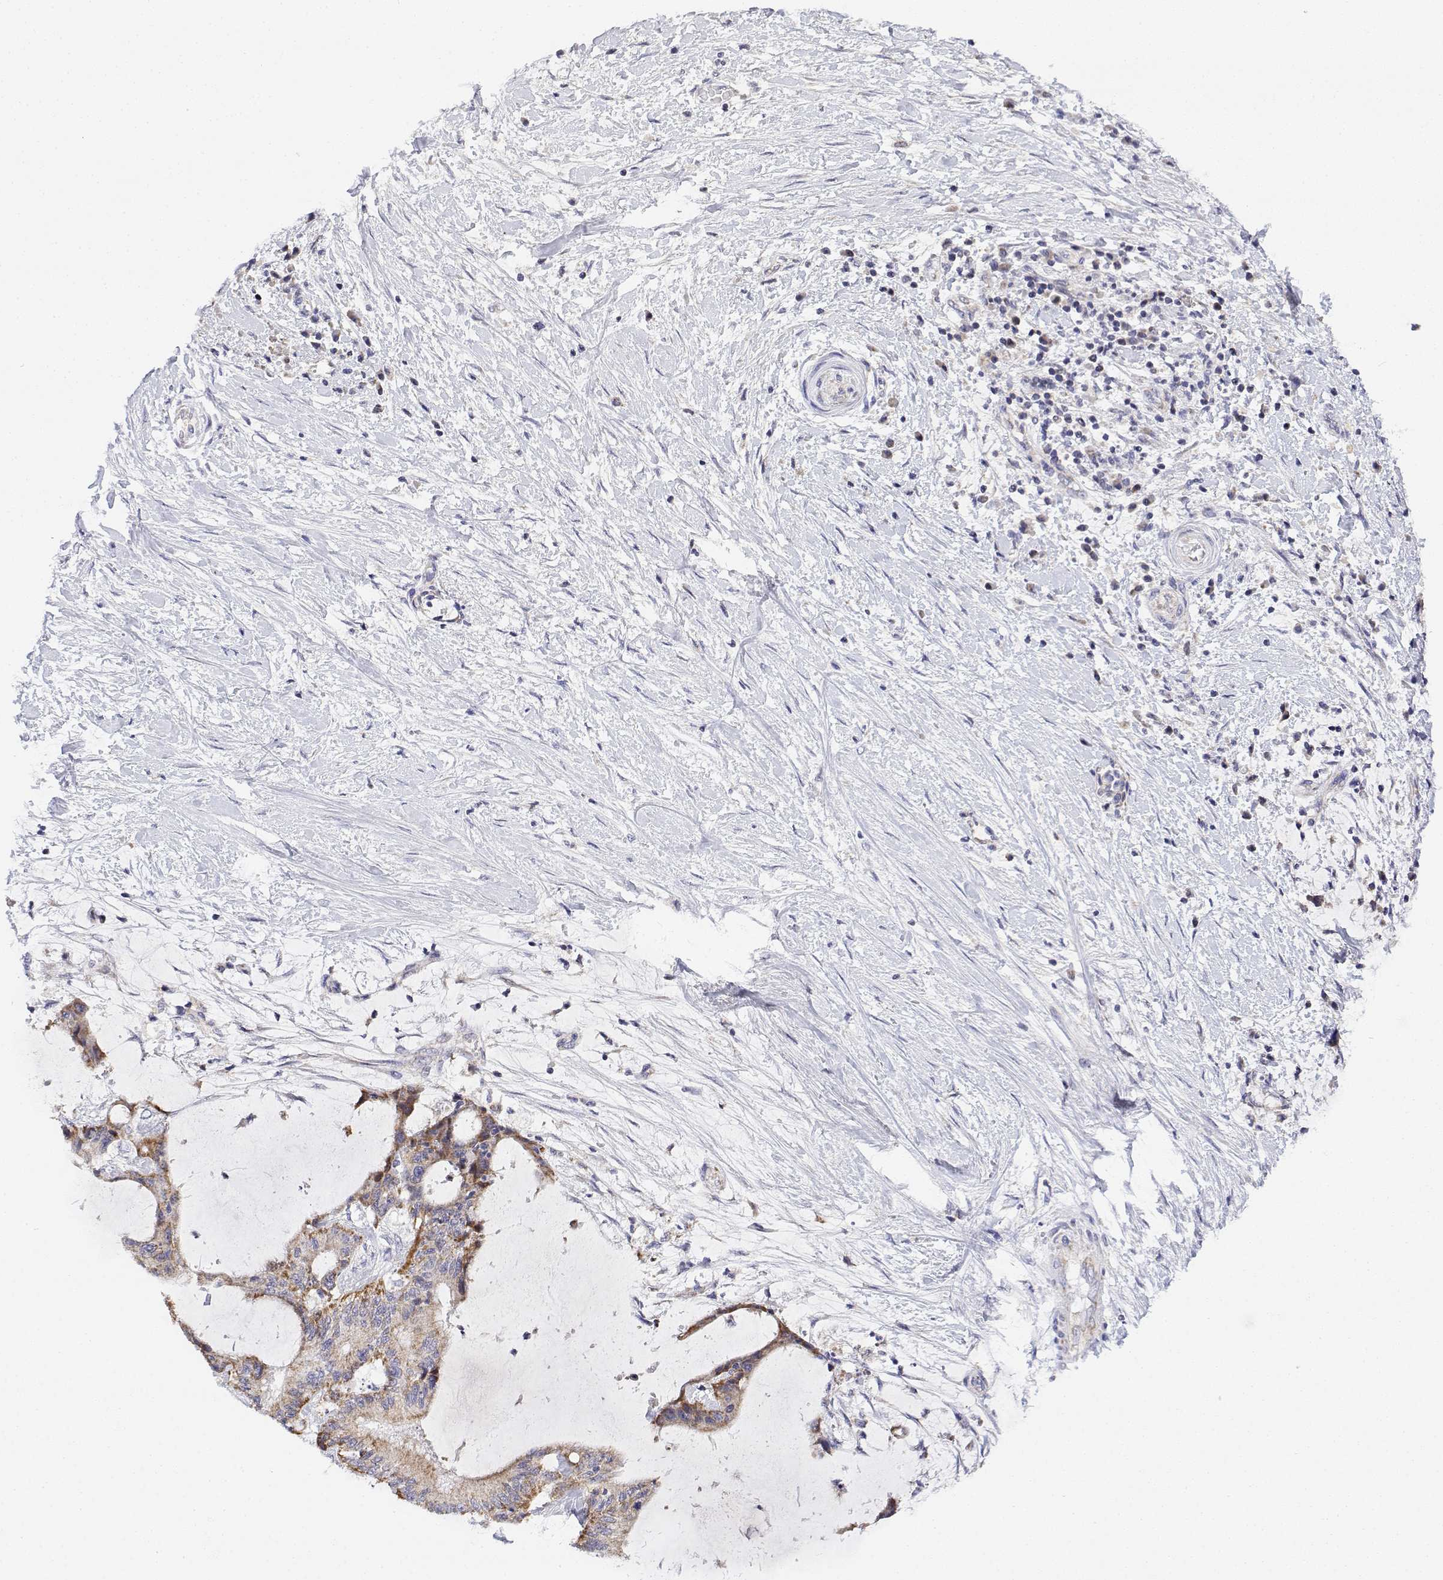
{"staining": {"intensity": "weak", "quantity": "25%-75%", "location": "cytoplasmic/membranous"}, "tissue": "liver cancer", "cell_type": "Tumor cells", "image_type": "cancer", "snomed": [{"axis": "morphology", "description": "Cholangiocarcinoma"}, {"axis": "topography", "description": "Liver"}], "caption": "A low amount of weak cytoplasmic/membranous positivity is identified in approximately 25%-75% of tumor cells in liver cancer tissue. Nuclei are stained in blue.", "gene": "GADD45GIP1", "patient": {"sex": "female", "age": 73}}